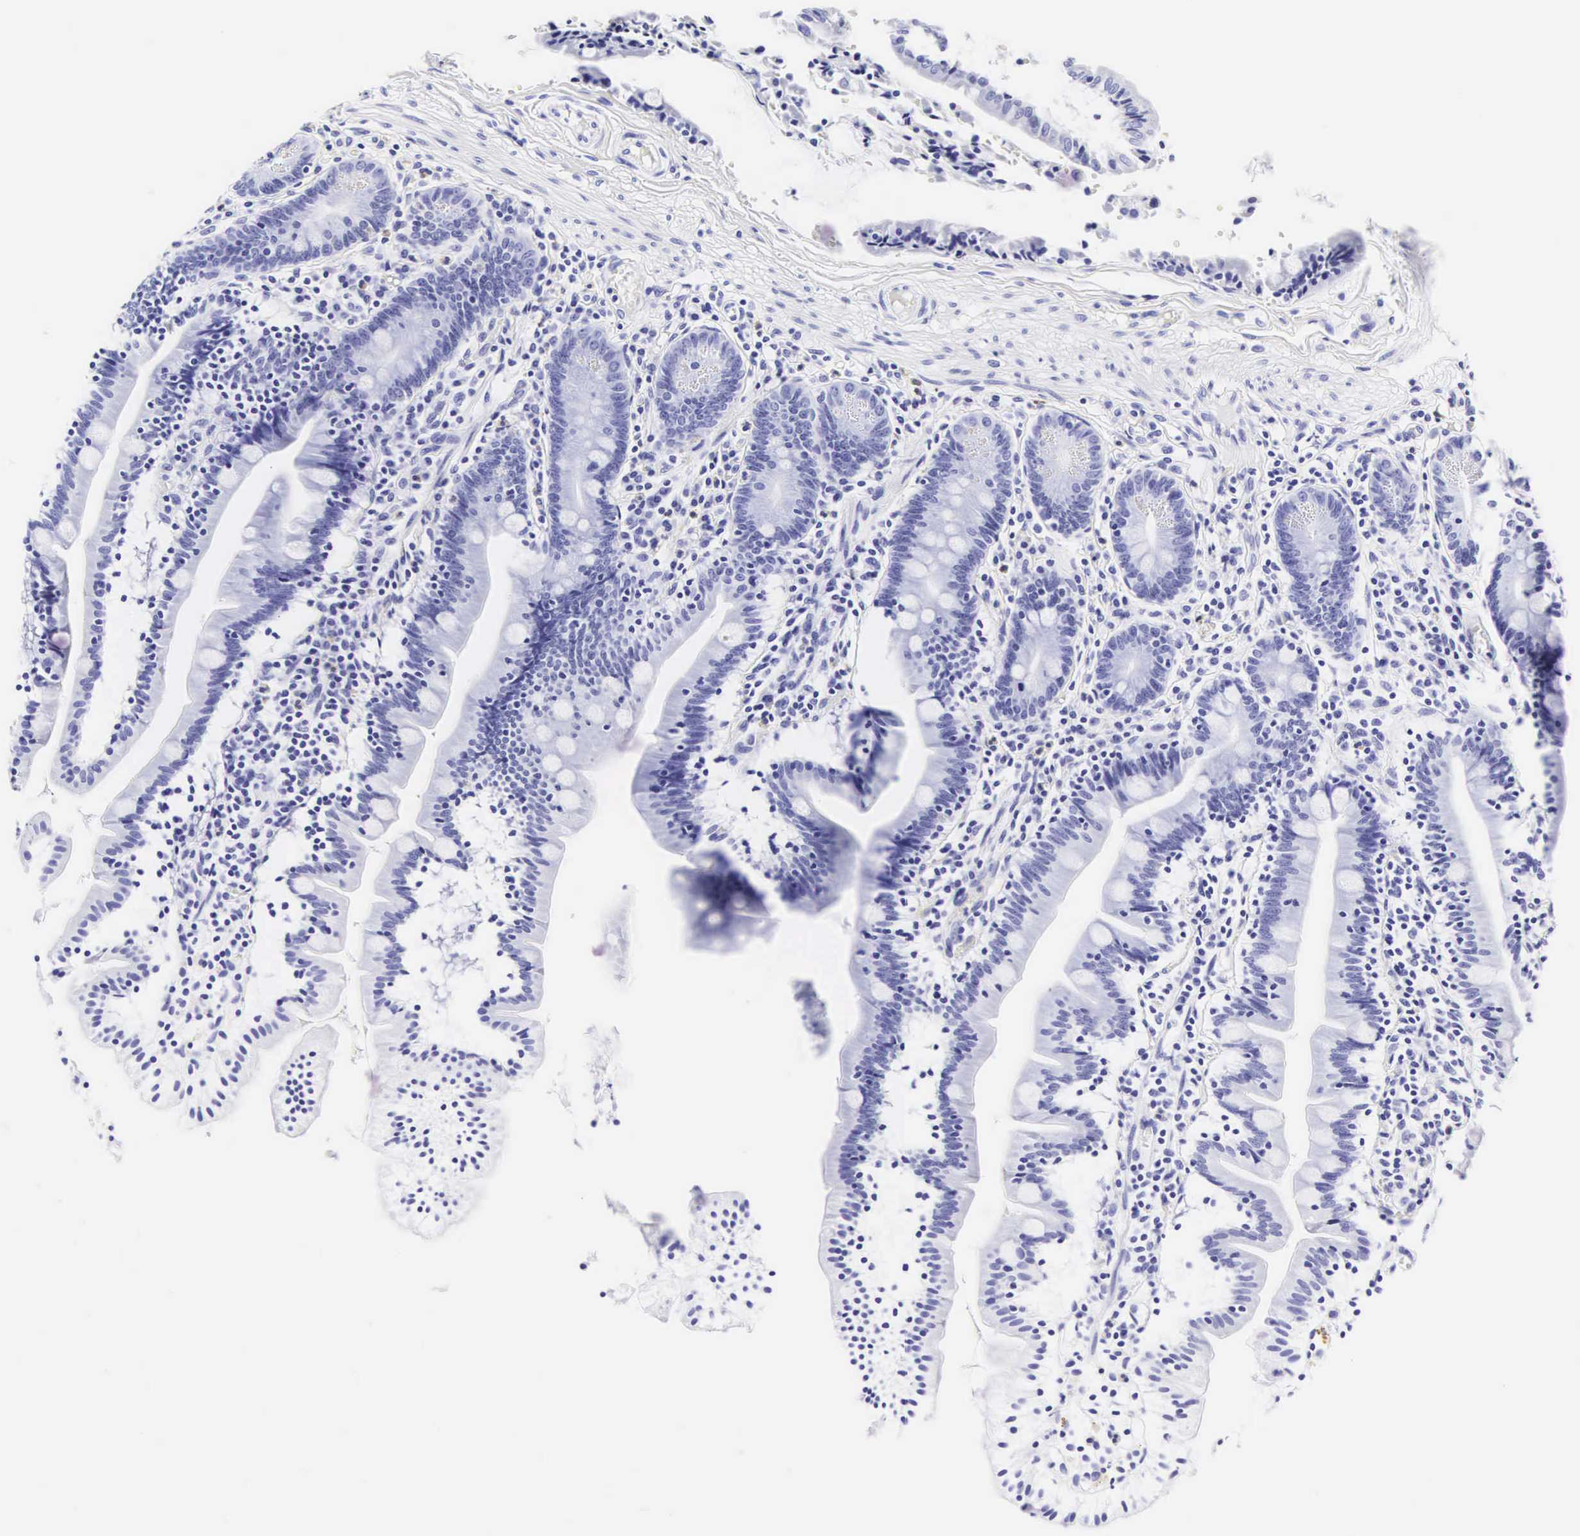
{"staining": {"intensity": "negative", "quantity": "none", "location": "none"}, "tissue": "small intestine", "cell_type": "Glandular cells", "image_type": "normal", "snomed": [{"axis": "morphology", "description": "Normal tissue, NOS"}, {"axis": "topography", "description": "Small intestine"}], "caption": "This is a histopathology image of IHC staining of normal small intestine, which shows no positivity in glandular cells.", "gene": "CD1A", "patient": {"sex": "female", "age": 69}}